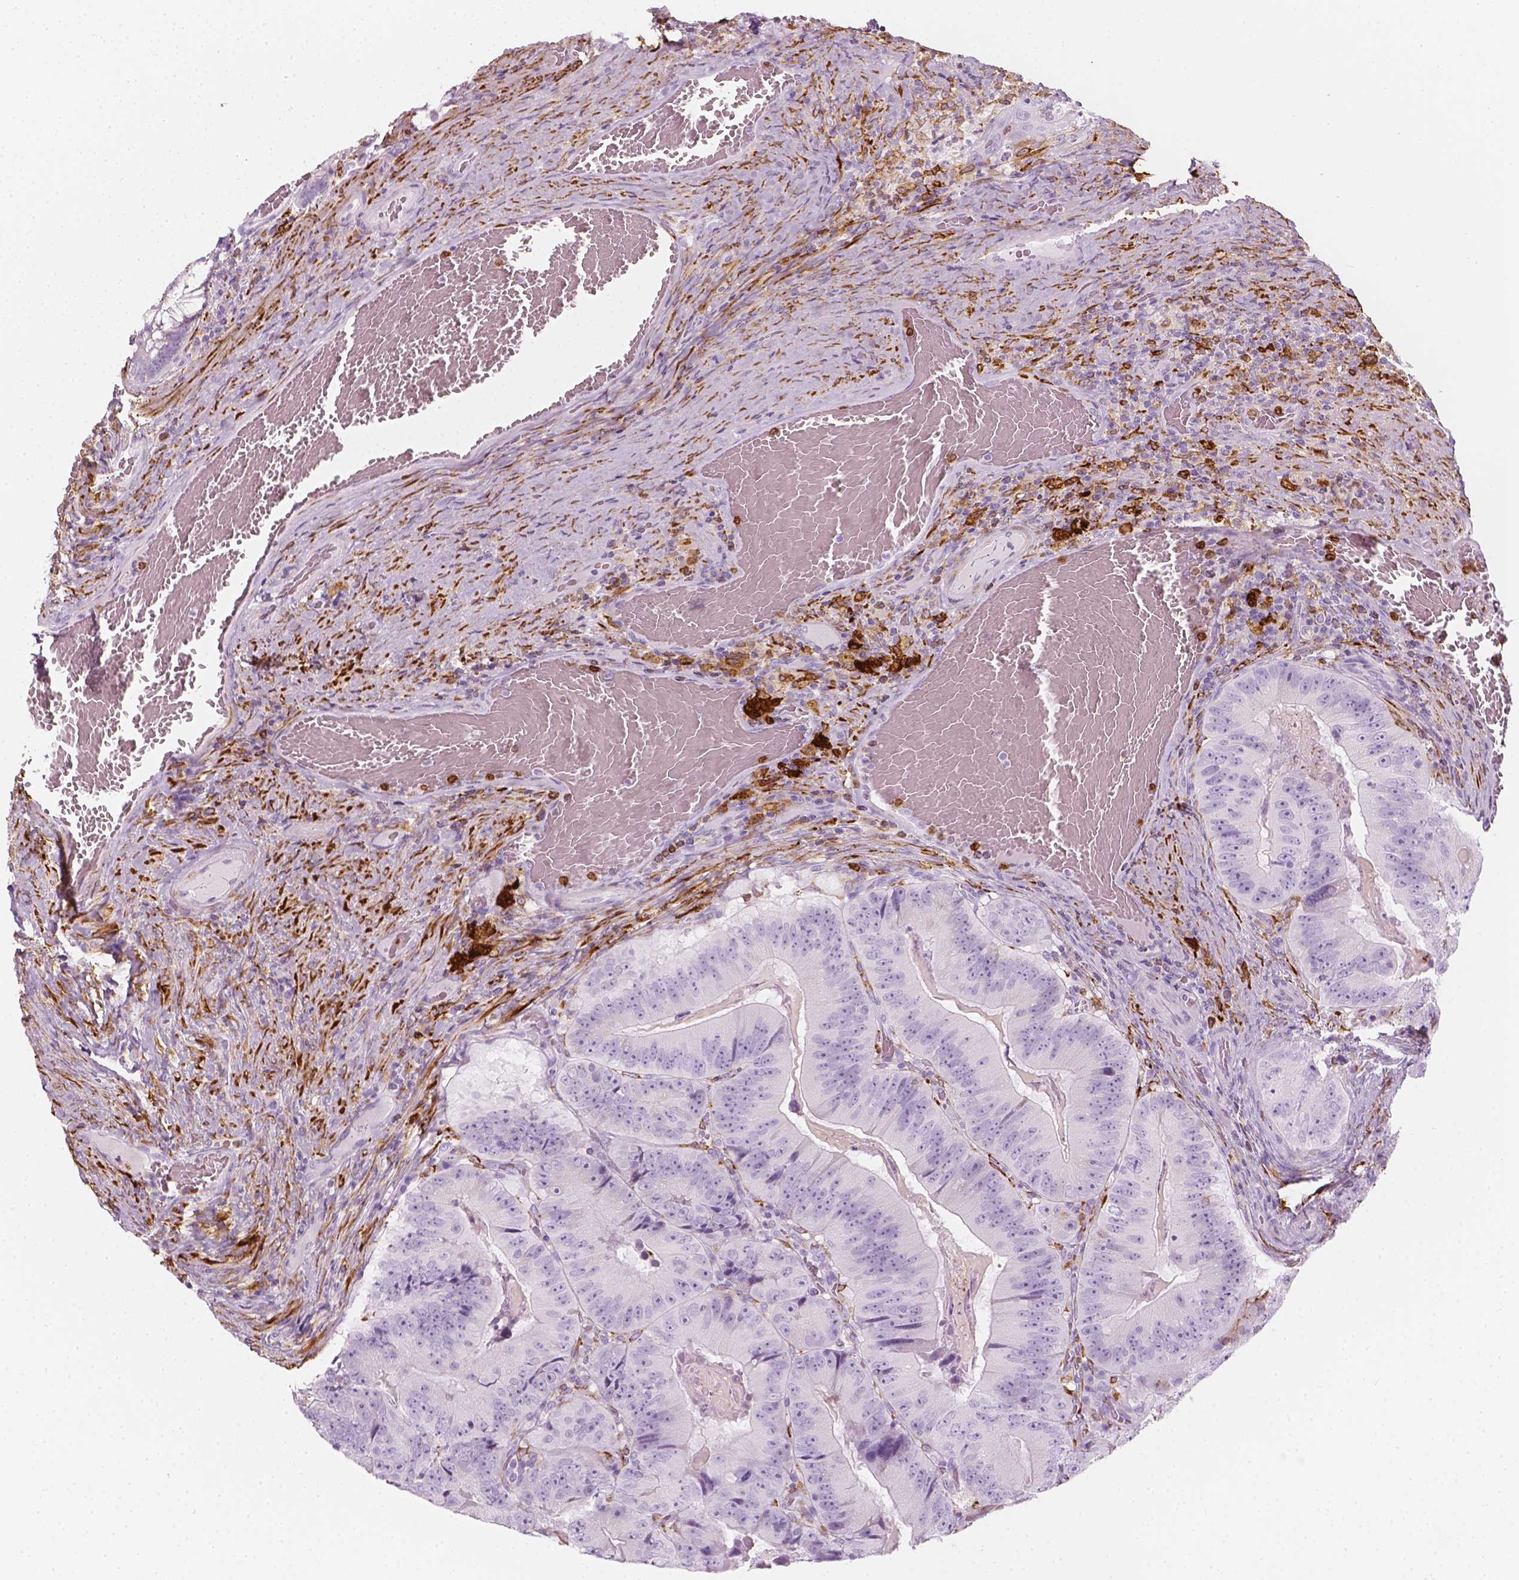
{"staining": {"intensity": "negative", "quantity": "none", "location": "none"}, "tissue": "colorectal cancer", "cell_type": "Tumor cells", "image_type": "cancer", "snomed": [{"axis": "morphology", "description": "Adenocarcinoma, NOS"}, {"axis": "topography", "description": "Colon"}], "caption": "Tumor cells are negative for brown protein staining in adenocarcinoma (colorectal). (DAB immunohistochemistry visualized using brightfield microscopy, high magnification).", "gene": "CES1", "patient": {"sex": "female", "age": 86}}